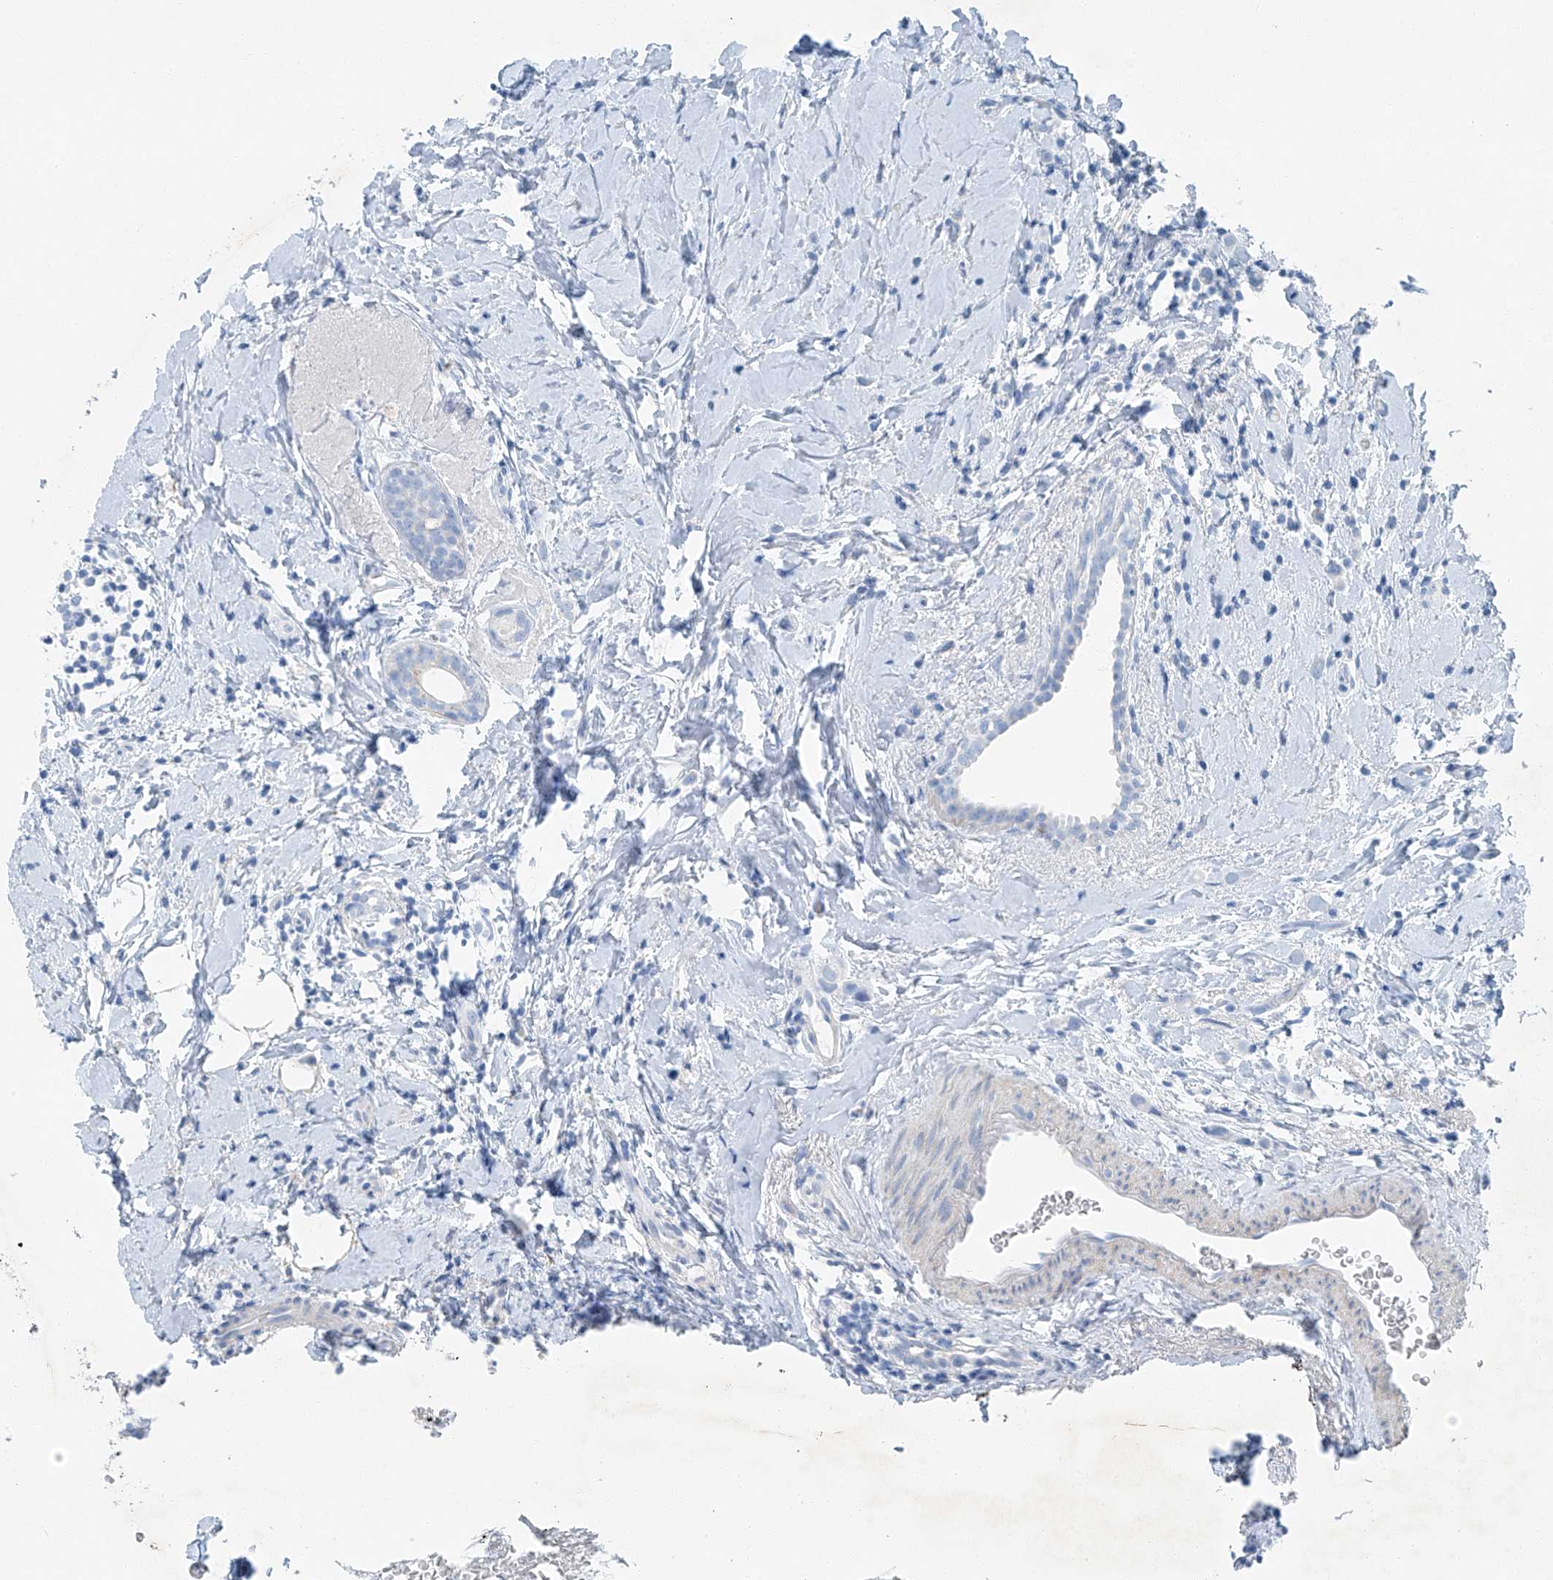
{"staining": {"intensity": "negative", "quantity": "none", "location": "none"}, "tissue": "breast cancer", "cell_type": "Tumor cells", "image_type": "cancer", "snomed": [{"axis": "morphology", "description": "Lobular carcinoma"}, {"axis": "topography", "description": "Breast"}], "caption": "This is an immunohistochemistry (IHC) image of human lobular carcinoma (breast). There is no staining in tumor cells.", "gene": "C1orf87", "patient": {"sex": "female", "age": 47}}